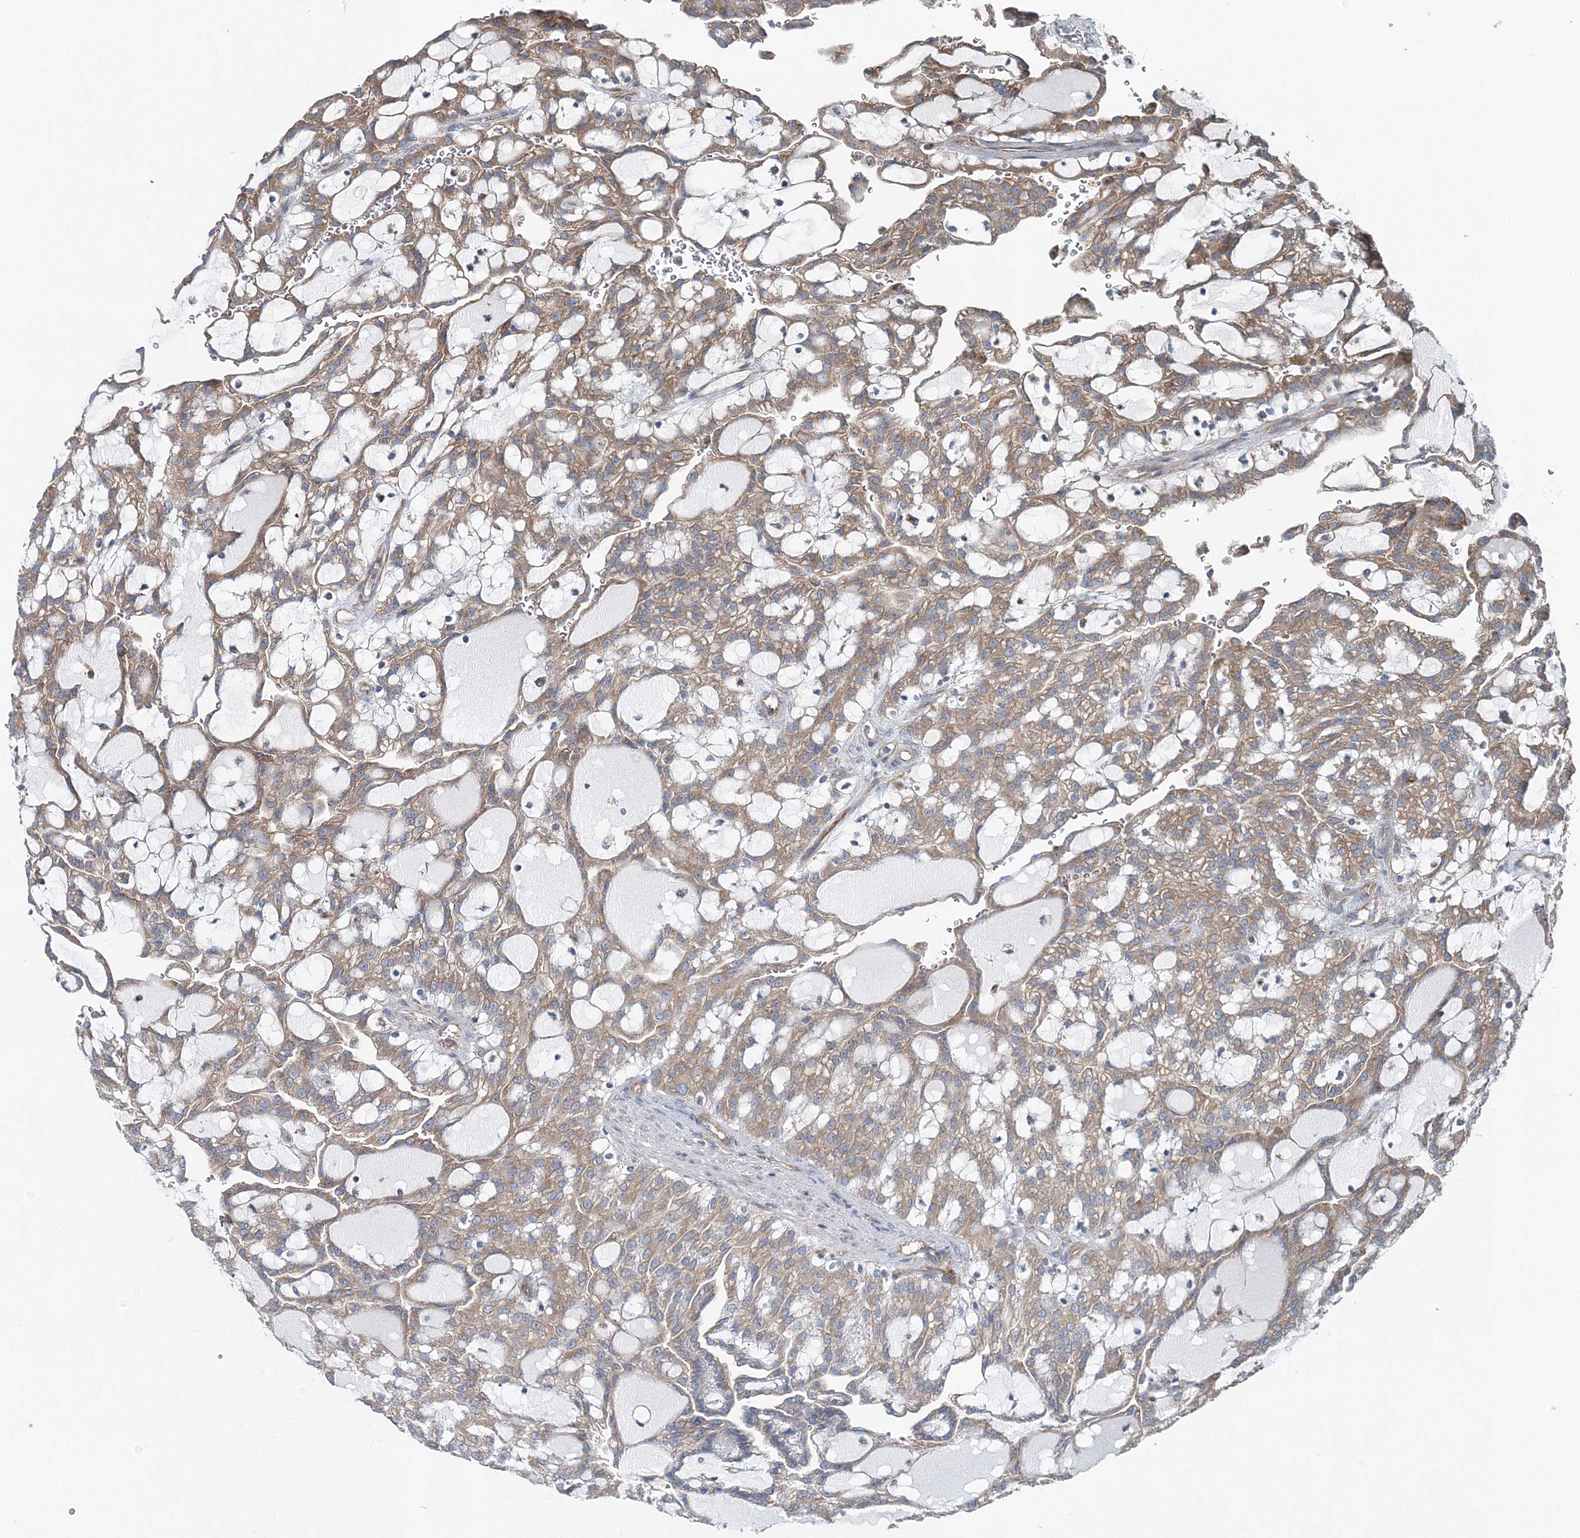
{"staining": {"intensity": "moderate", "quantity": ">75%", "location": "cytoplasmic/membranous"}, "tissue": "renal cancer", "cell_type": "Tumor cells", "image_type": "cancer", "snomed": [{"axis": "morphology", "description": "Adenocarcinoma, NOS"}, {"axis": "topography", "description": "Kidney"}], "caption": "Tumor cells exhibit medium levels of moderate cytoplasmic/membranous positivity in approximately >75% of cells in human adenocarcinoma (renal).", "gene": "MPHOSPH9", "patient": {"sex": "male", "age": 63}}